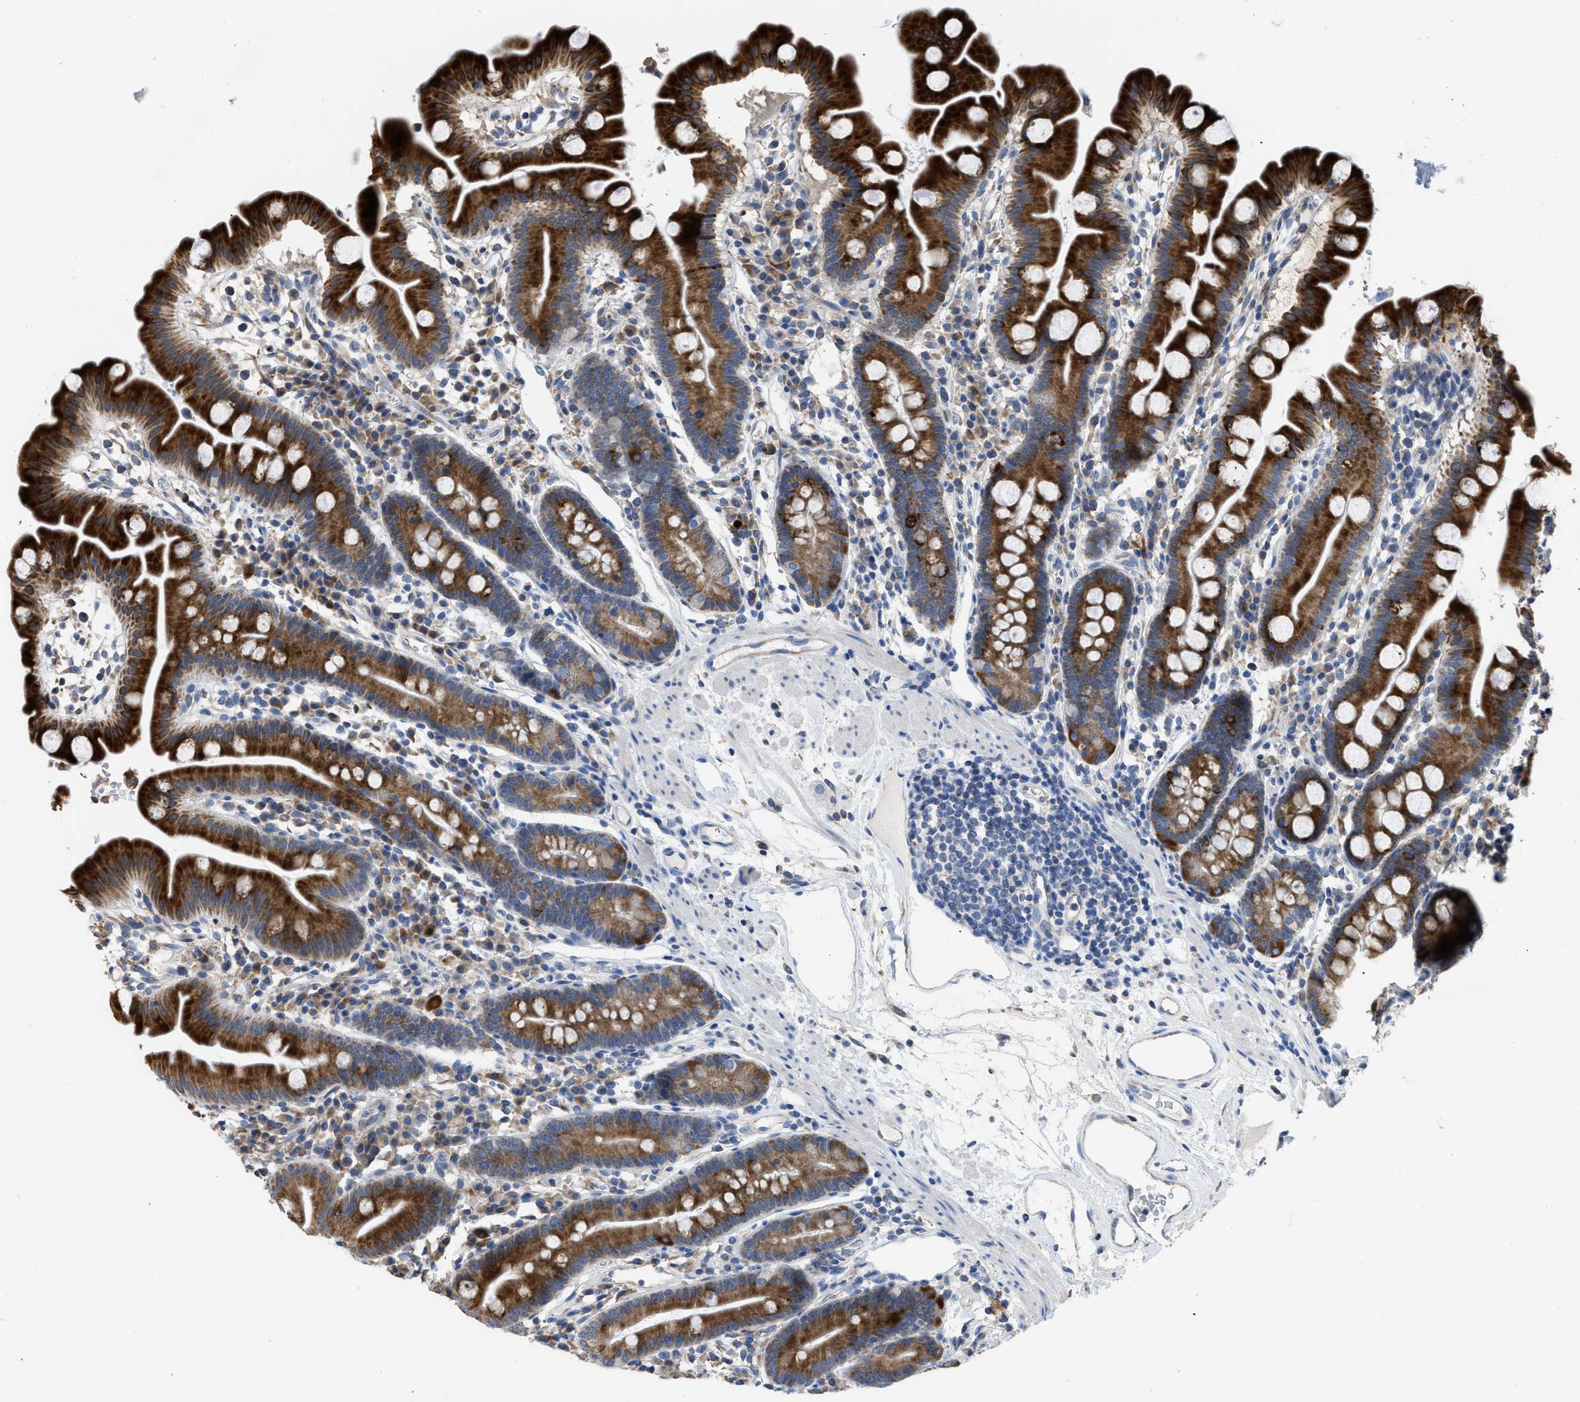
{"staining": {"intensity": "strong", "quantity": ">75%", "location": "cytoplasmic/membranous"}, "tissue": "duodenum", "cell_type": "Glandular cells", "image_type": "normal", "snomed": [{"axis": "morphology", "description": "Normal tissue, NOS"}, {"axis": "topography", "description": "Duodenum"}], "caption": "Strong cytoplasmic/membranous expression for a protein is identified in about >75% of glandular cells of normal duodenum using immunohistochemistry (IHC).", "gene": "AK2", "patient": {"sex": "male", "age": 50}}